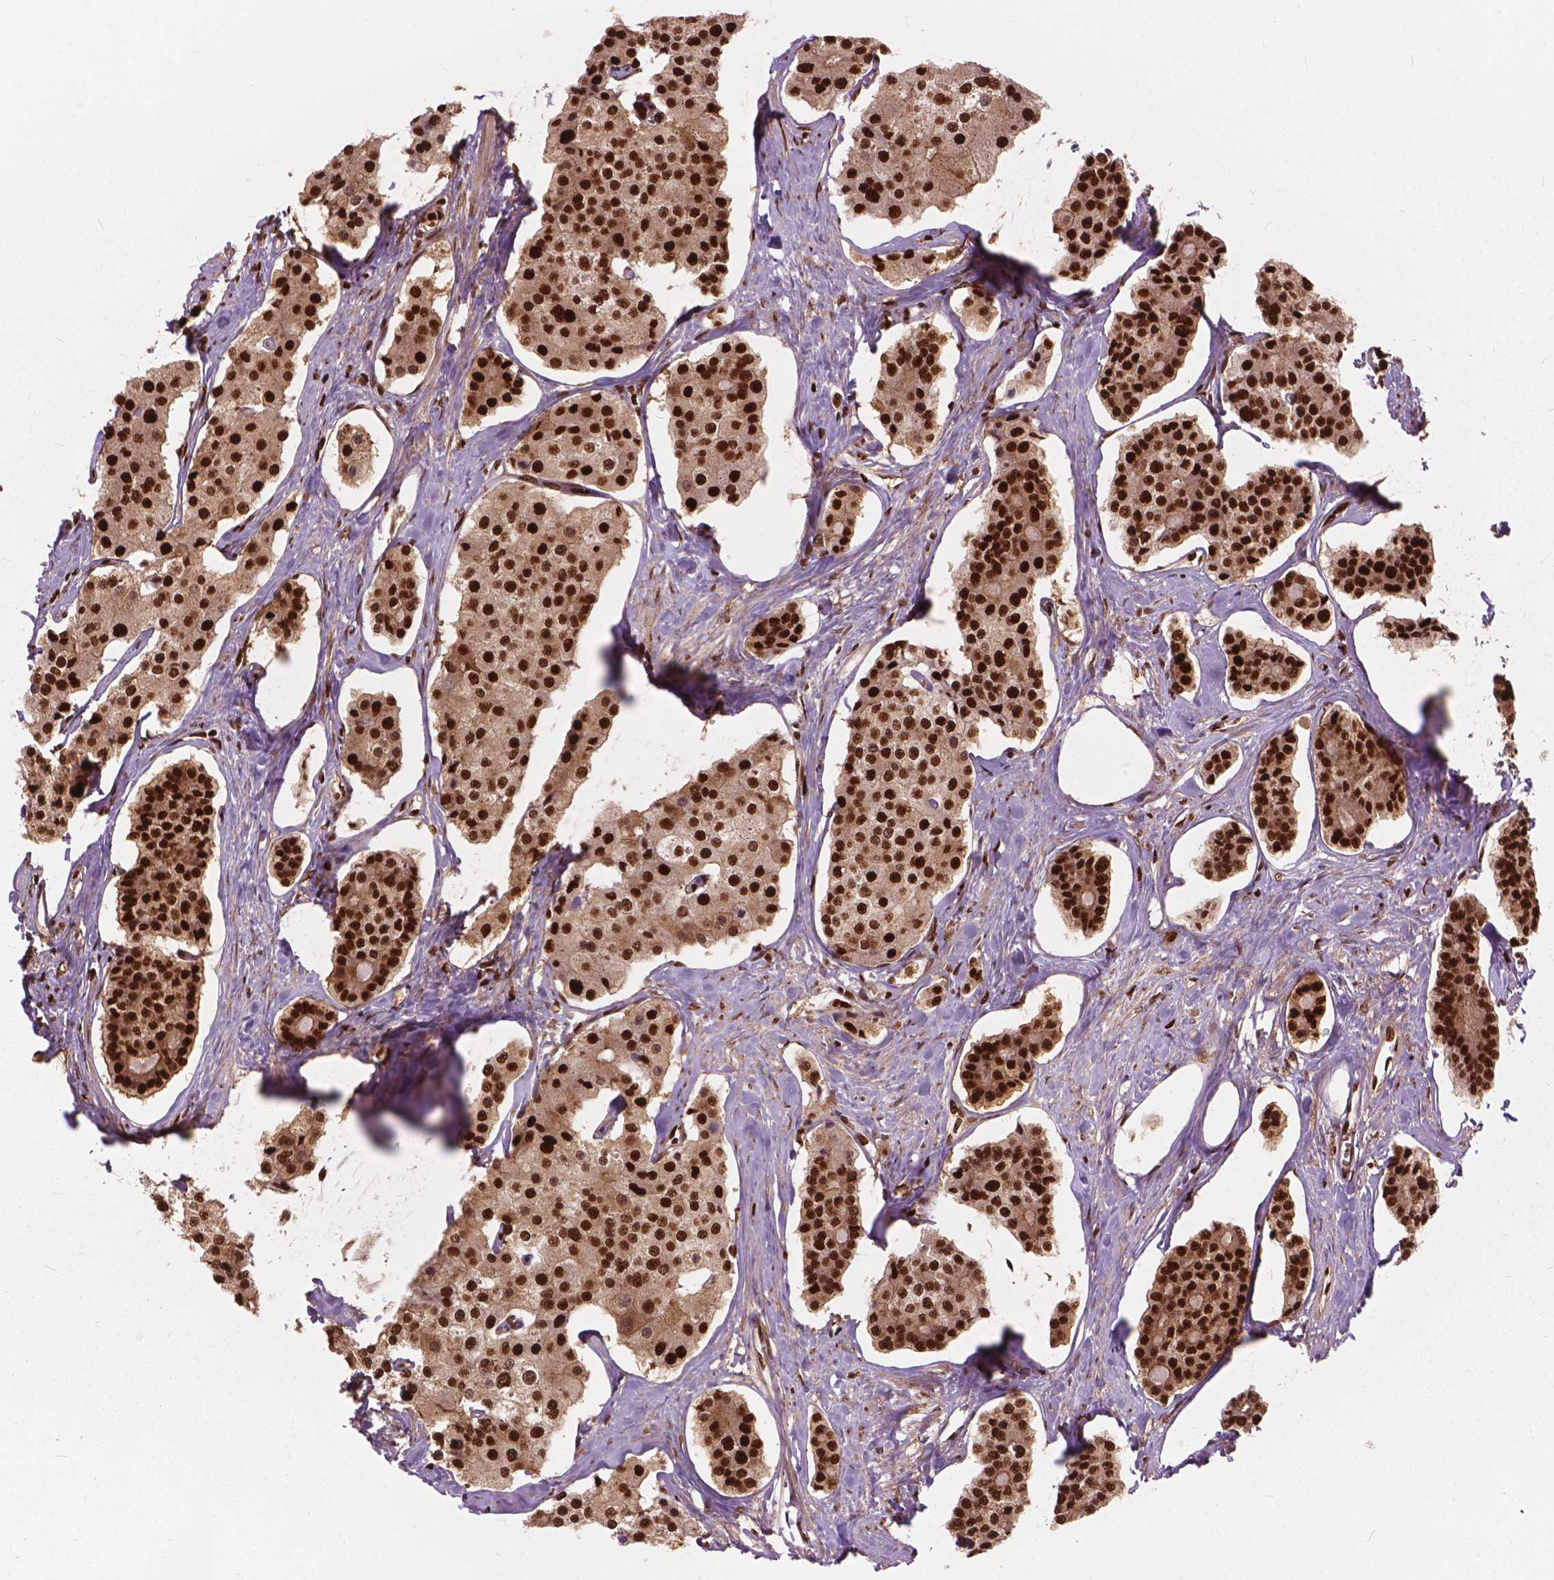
{"staining": {"intensity": "strong", "quantity": ">75%", "location": "nuclear"}, "tissue": "carcinoid", "cell_type": "Tumor cells", "image_type": "cancer", "snomed": [{"axis": "morphology", "description": "Carcinoid, malignant, NOS"}, {"axis": "topography", "description": "Small intestine"}], "caption": "A high-resolution image shows immunohistochemistry staining of carcinoid, which displays strong nuclear expression in approximately >75% of tumor cells.", "gene": "ANP32B", "patient": {"sex": "female", "age": 65}}